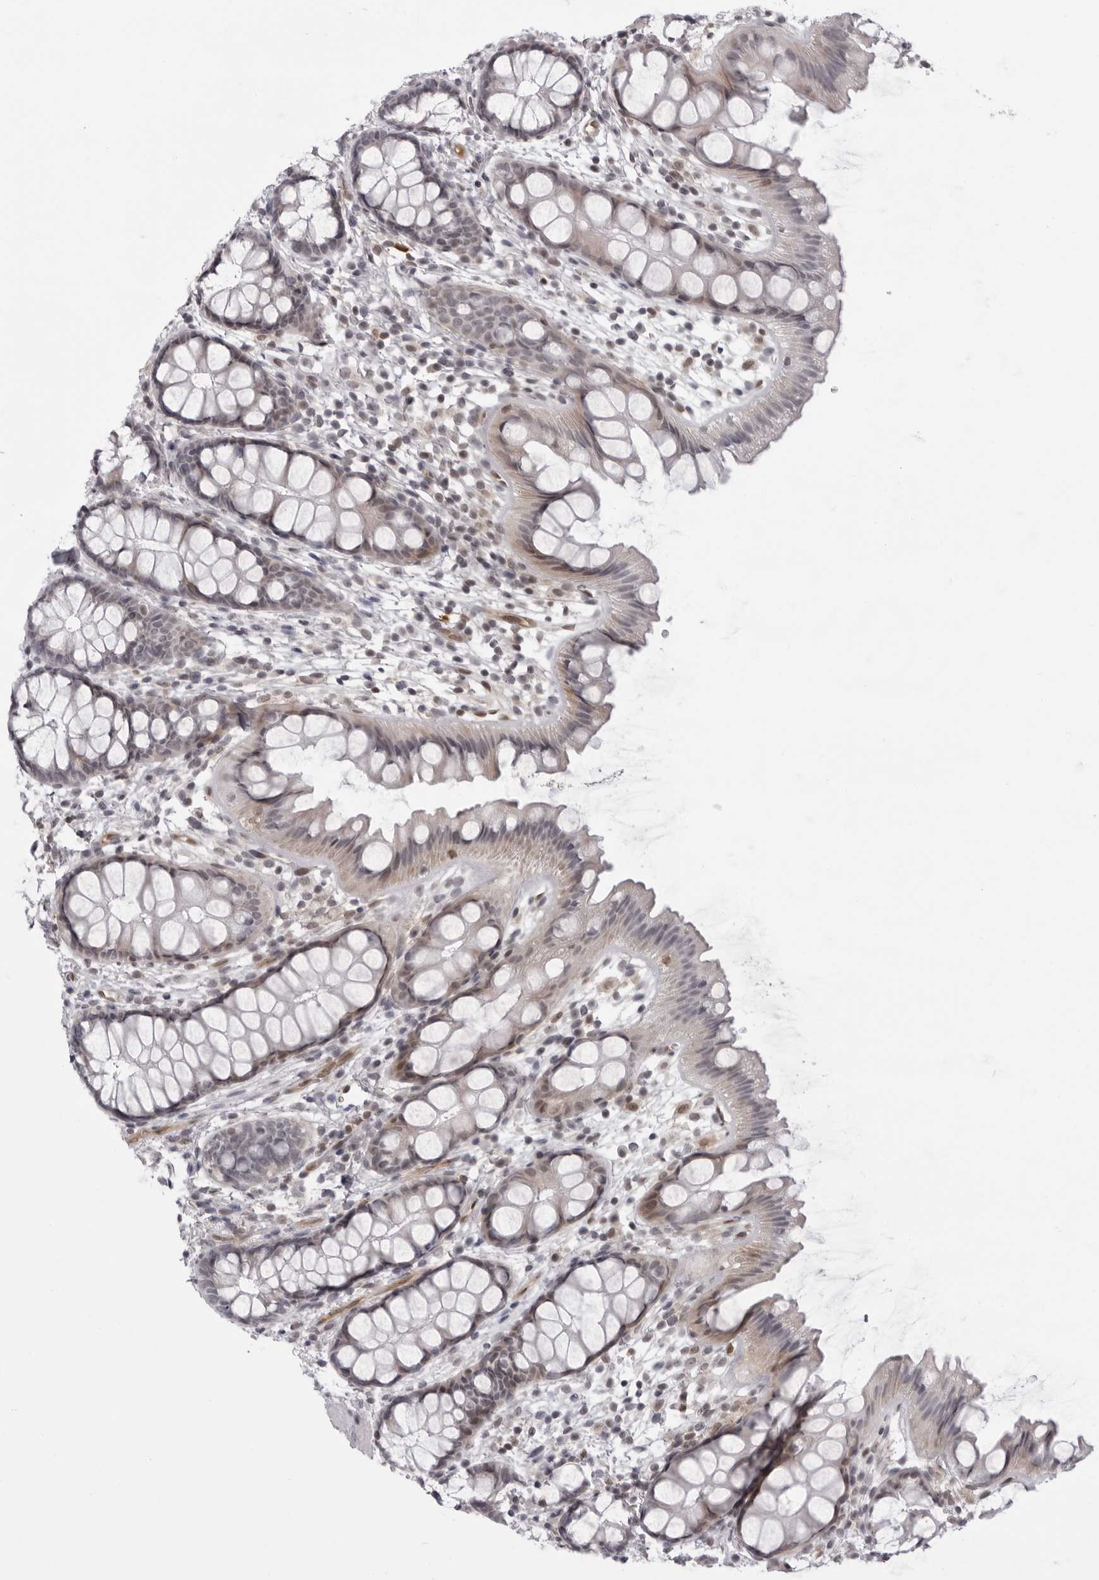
{"staining": {"intensity": "negative", "quantity": "none", "location": "none"}, "tissue": "rectum", "cell_type": "Glandular cells", "image_type": "normal", "snomed": [{"axis": "morphology", "description": "Normal tissue, NOS"}, {"axis": "topography", "description": "Rectum"}], "caption": "This is an immunohistochemistry photomicrograph of normal rectum. There is no expression in glandular cells.", "gene": "MAPK12", "patient": {"sex": "female", "age": 65}}